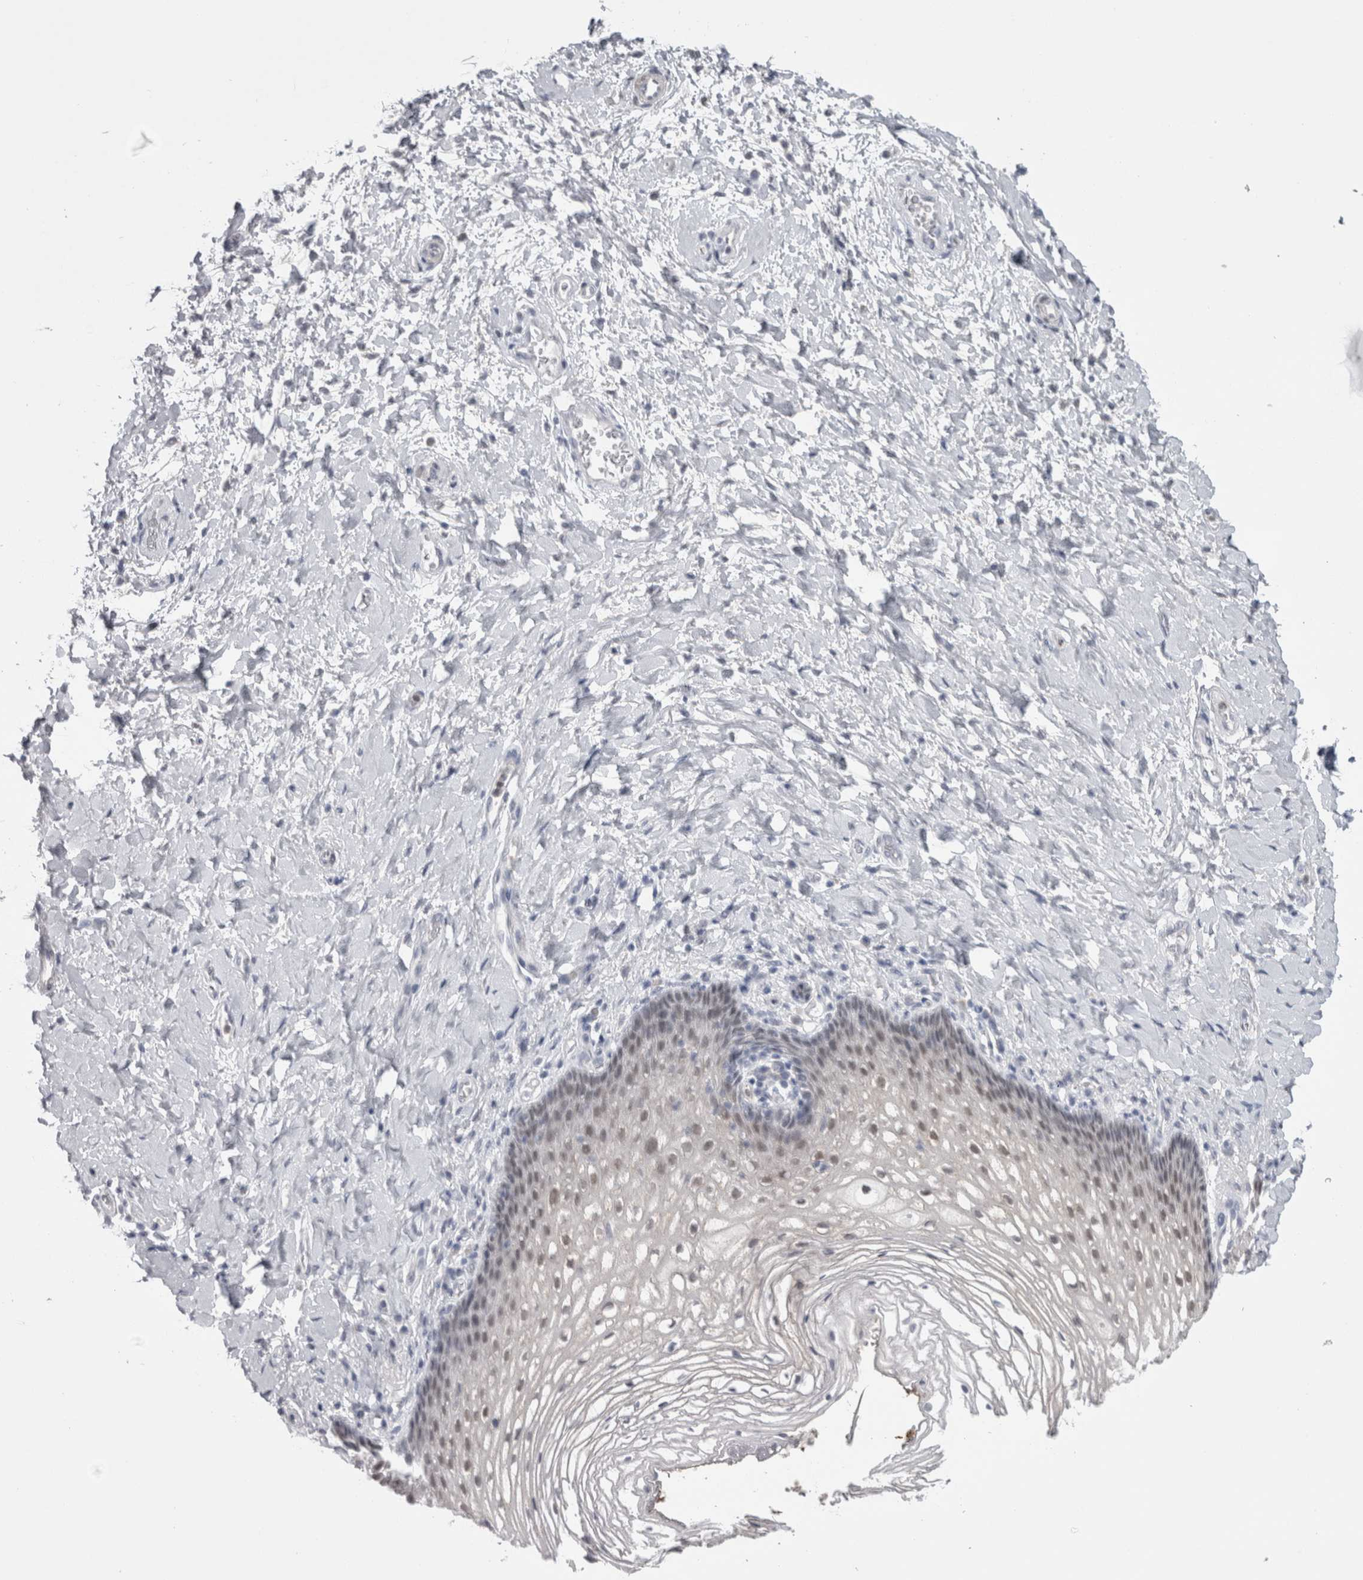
{"staining": {"intensity": "negative", "quantity": "none", "location": "none"}, "tissue": "vagina", "cell_type": "Squamous epithelial cells", "image_type": "normal", "snomed": [{"axis": "morphology", "description": "Normal tissue, NOS"}, {"axis": "topography", "description": "Vagina"}], "caption": "This histopathology image is of benign vagina stained with IHC to label a protein in brown with the nuclei are counter-stained blue. There is no staining in squamous epithelial cells. (DAB (3,3'-diaminobenzidine) immunohistochemistry, high magnification).", "gene": "PLIN1", "patient": {"sex": "female", "age": 60}}